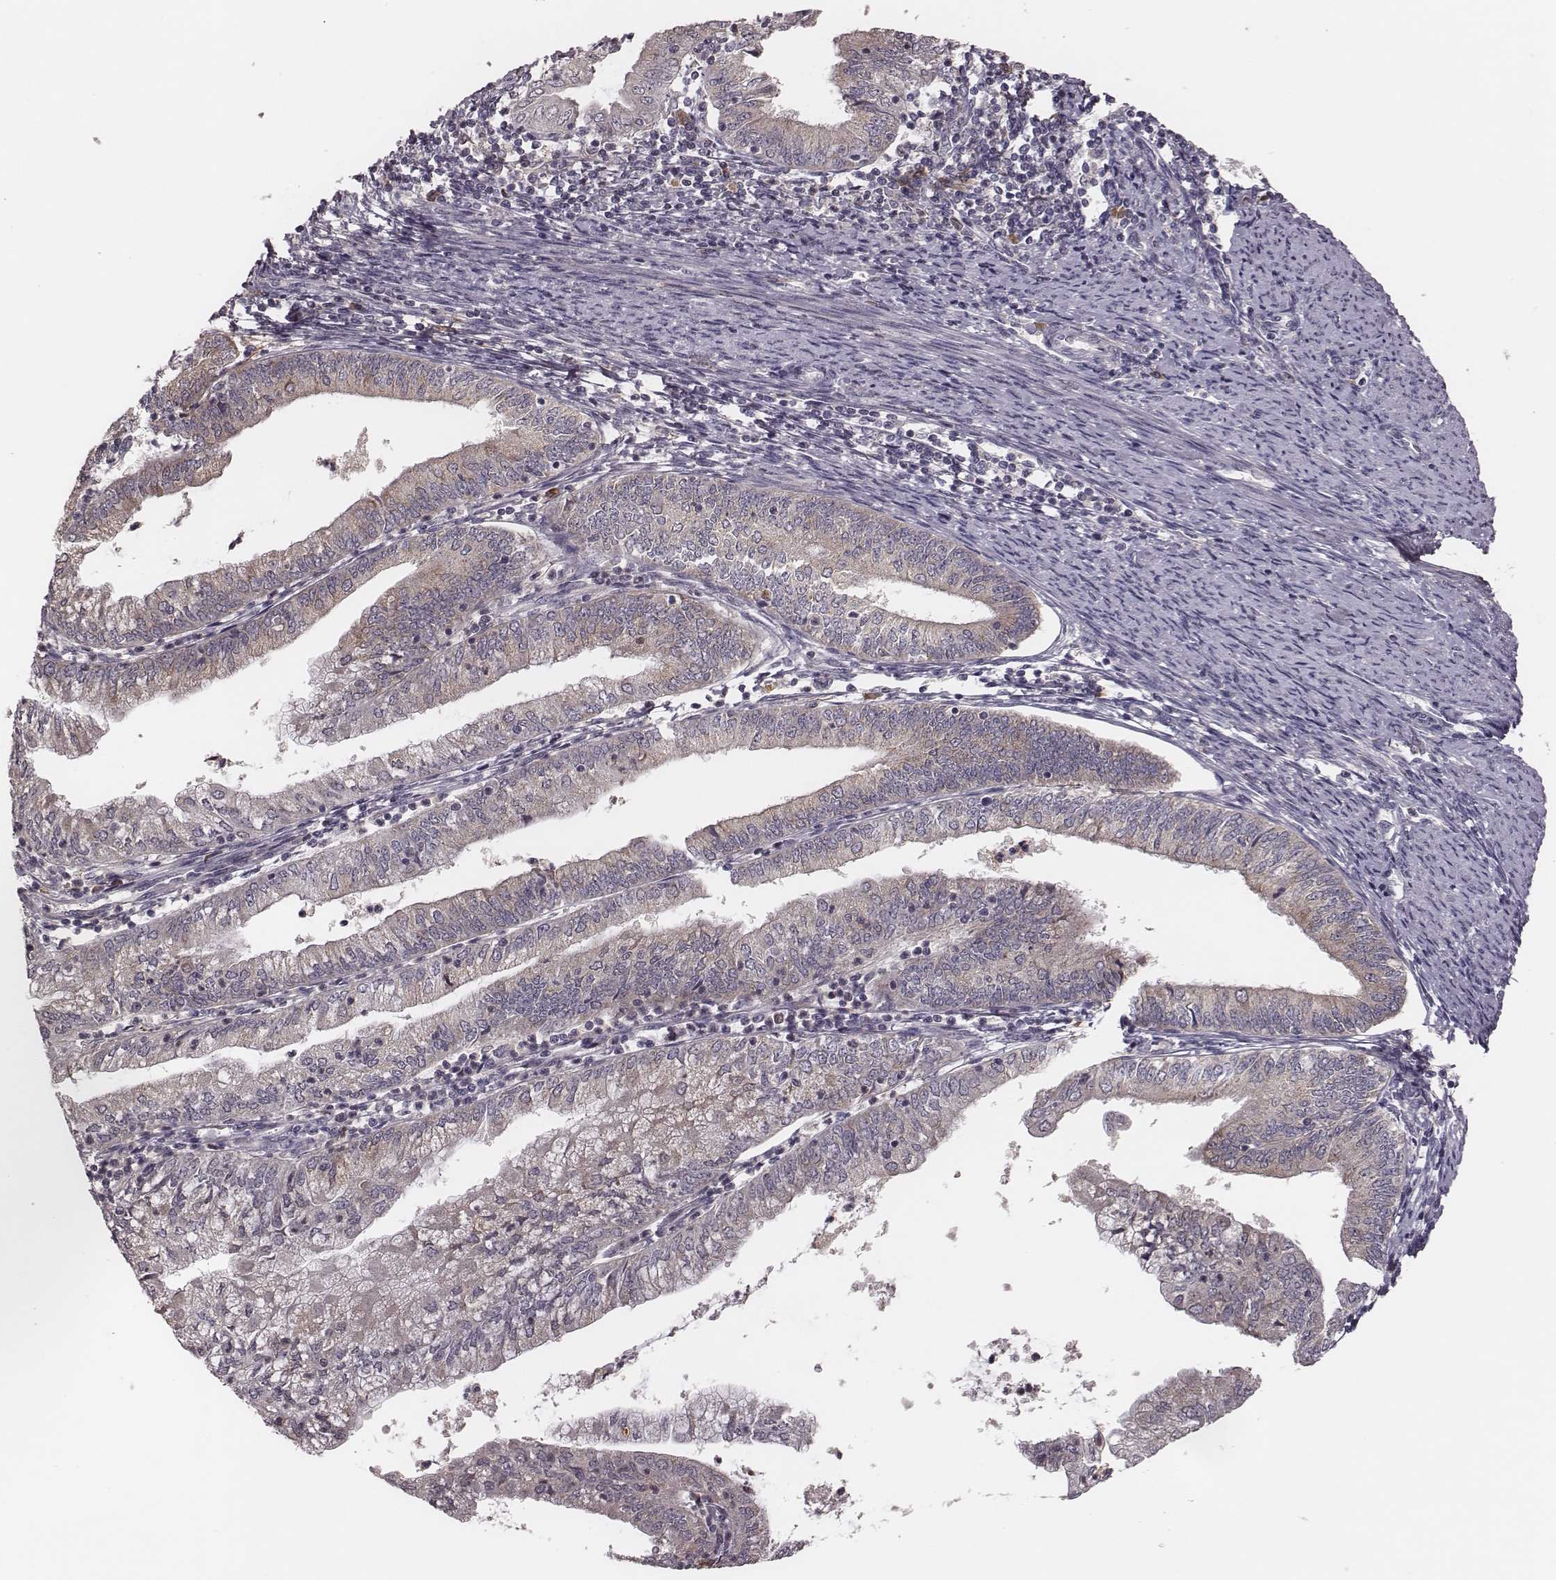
{"staining": {"intensity": "weak", "quantity": "25%-75%", "location": "cytoplasmic/membranous"}, "tissue": "endometrial cancer", "cell_type": "Tumor cells", "image_type": "cancer", "snomed": [{"axis": "morphology", "description": "Adenocarcinoma, NOS"}, {"axis": "topography", "description": "Endometrium"}], "caption": "There is low levels of weak cytoplasmic/membranous positivity in tumor cells of endometrial cancer (adenocarcinoma), as demonstrated by immunohistochemical staining (brown color).", "gene": "P2RX5", "patient": {"sex": "female", "age": 55}}